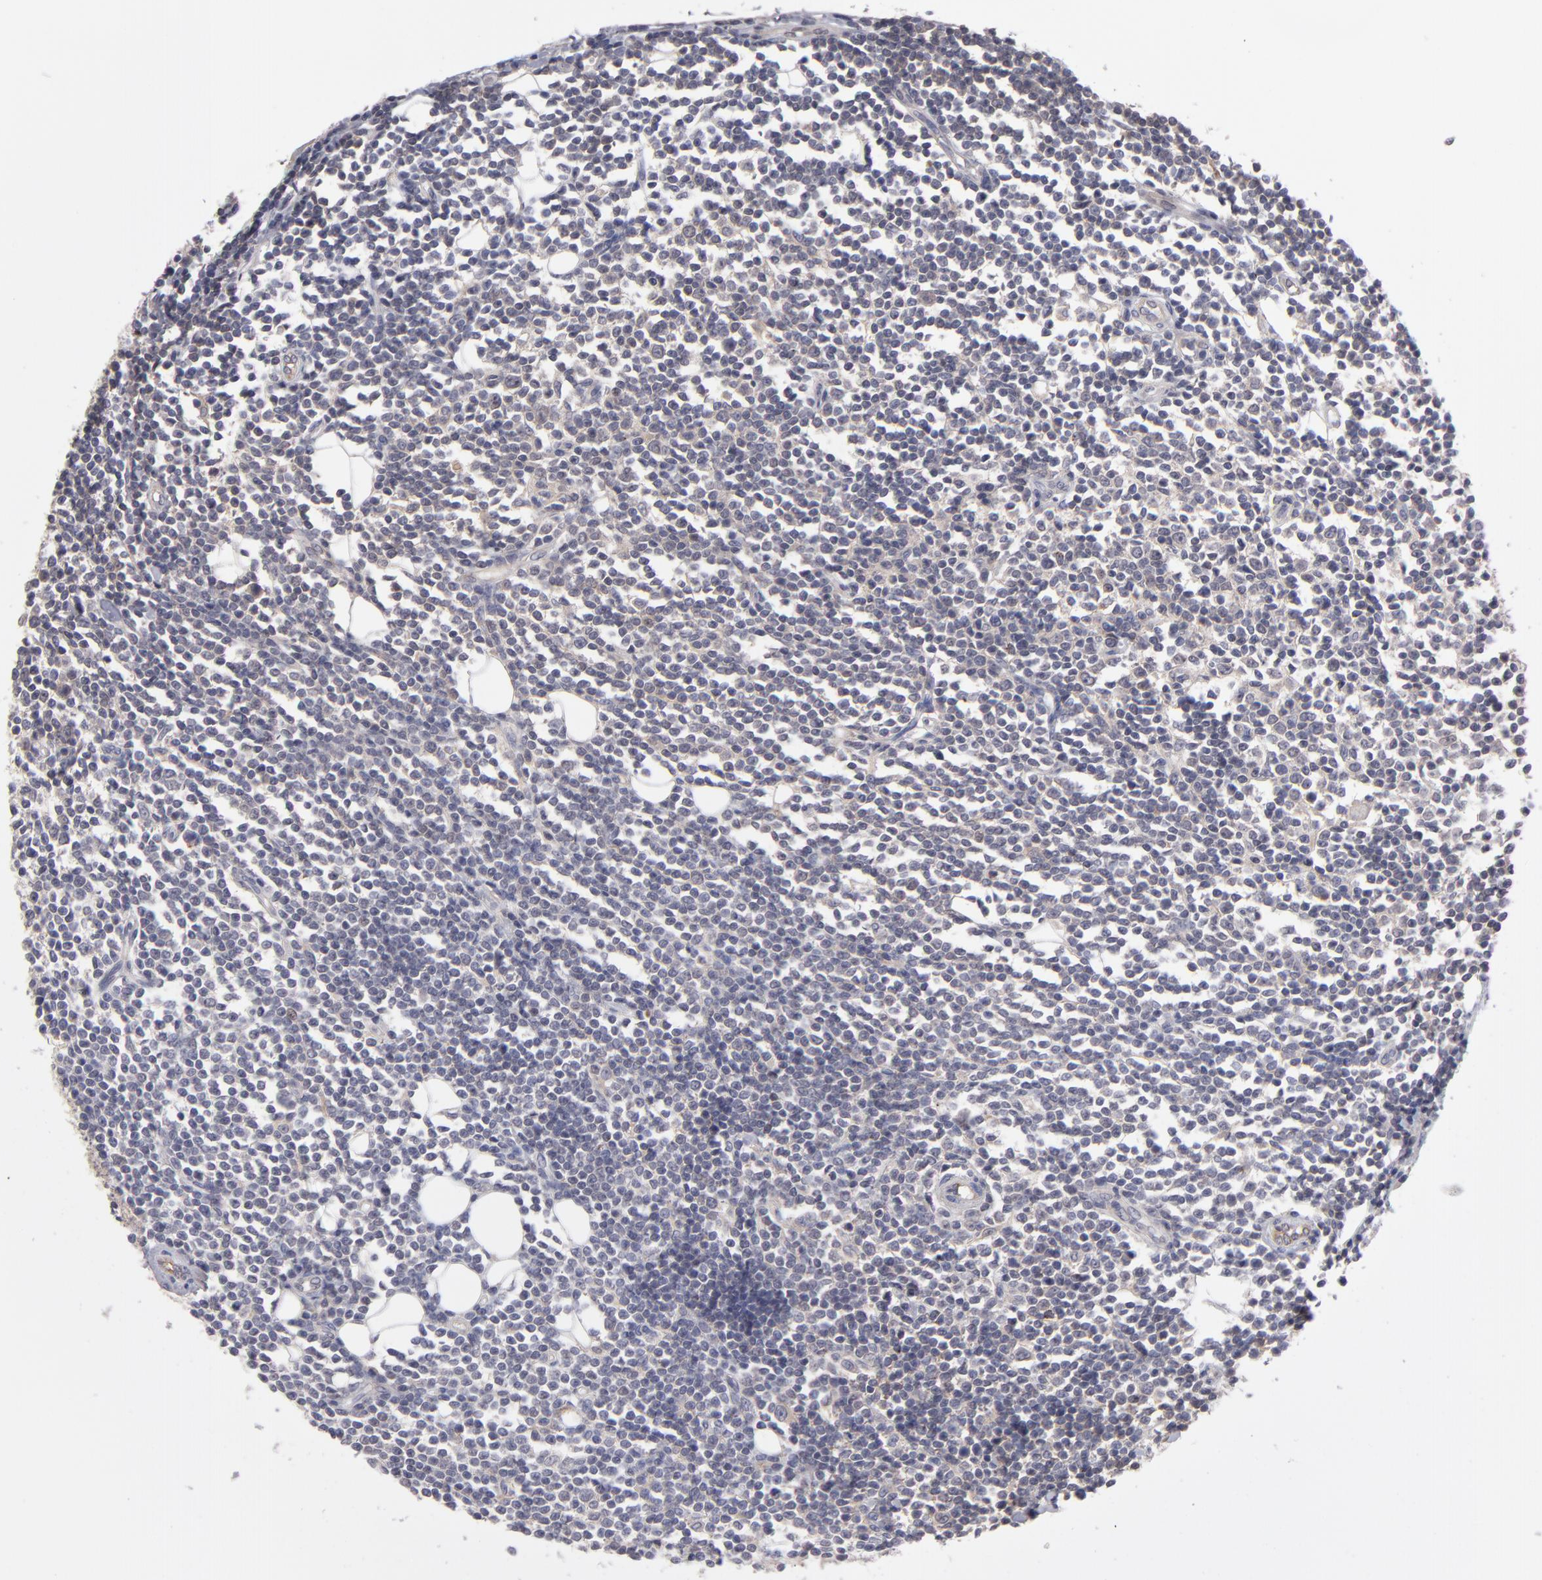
{"staining": {"intensity": "negative", "quantity": "none", "location": "none"}, "tissue": "lymphoma", "cell_type": "Tumor cells", "image_type": "cancer", "snomed": [{"axis": "morphology", "description": "Malignant lymphoma, non-Hodgkin's type, Low grade"}, {"axis": "topography", "description": "Soft tissue"}], "caption": "IHC histopathology image of neoplastic tissue: low-grade malignant lymphoma, non-Hodgkin's type stained with DAB (3,3'-diaminobenzidine) shows no significant protein positivity in tumor cells.", "gene": "ITIH4", "patient": {"sex": "male", "age": 92}}